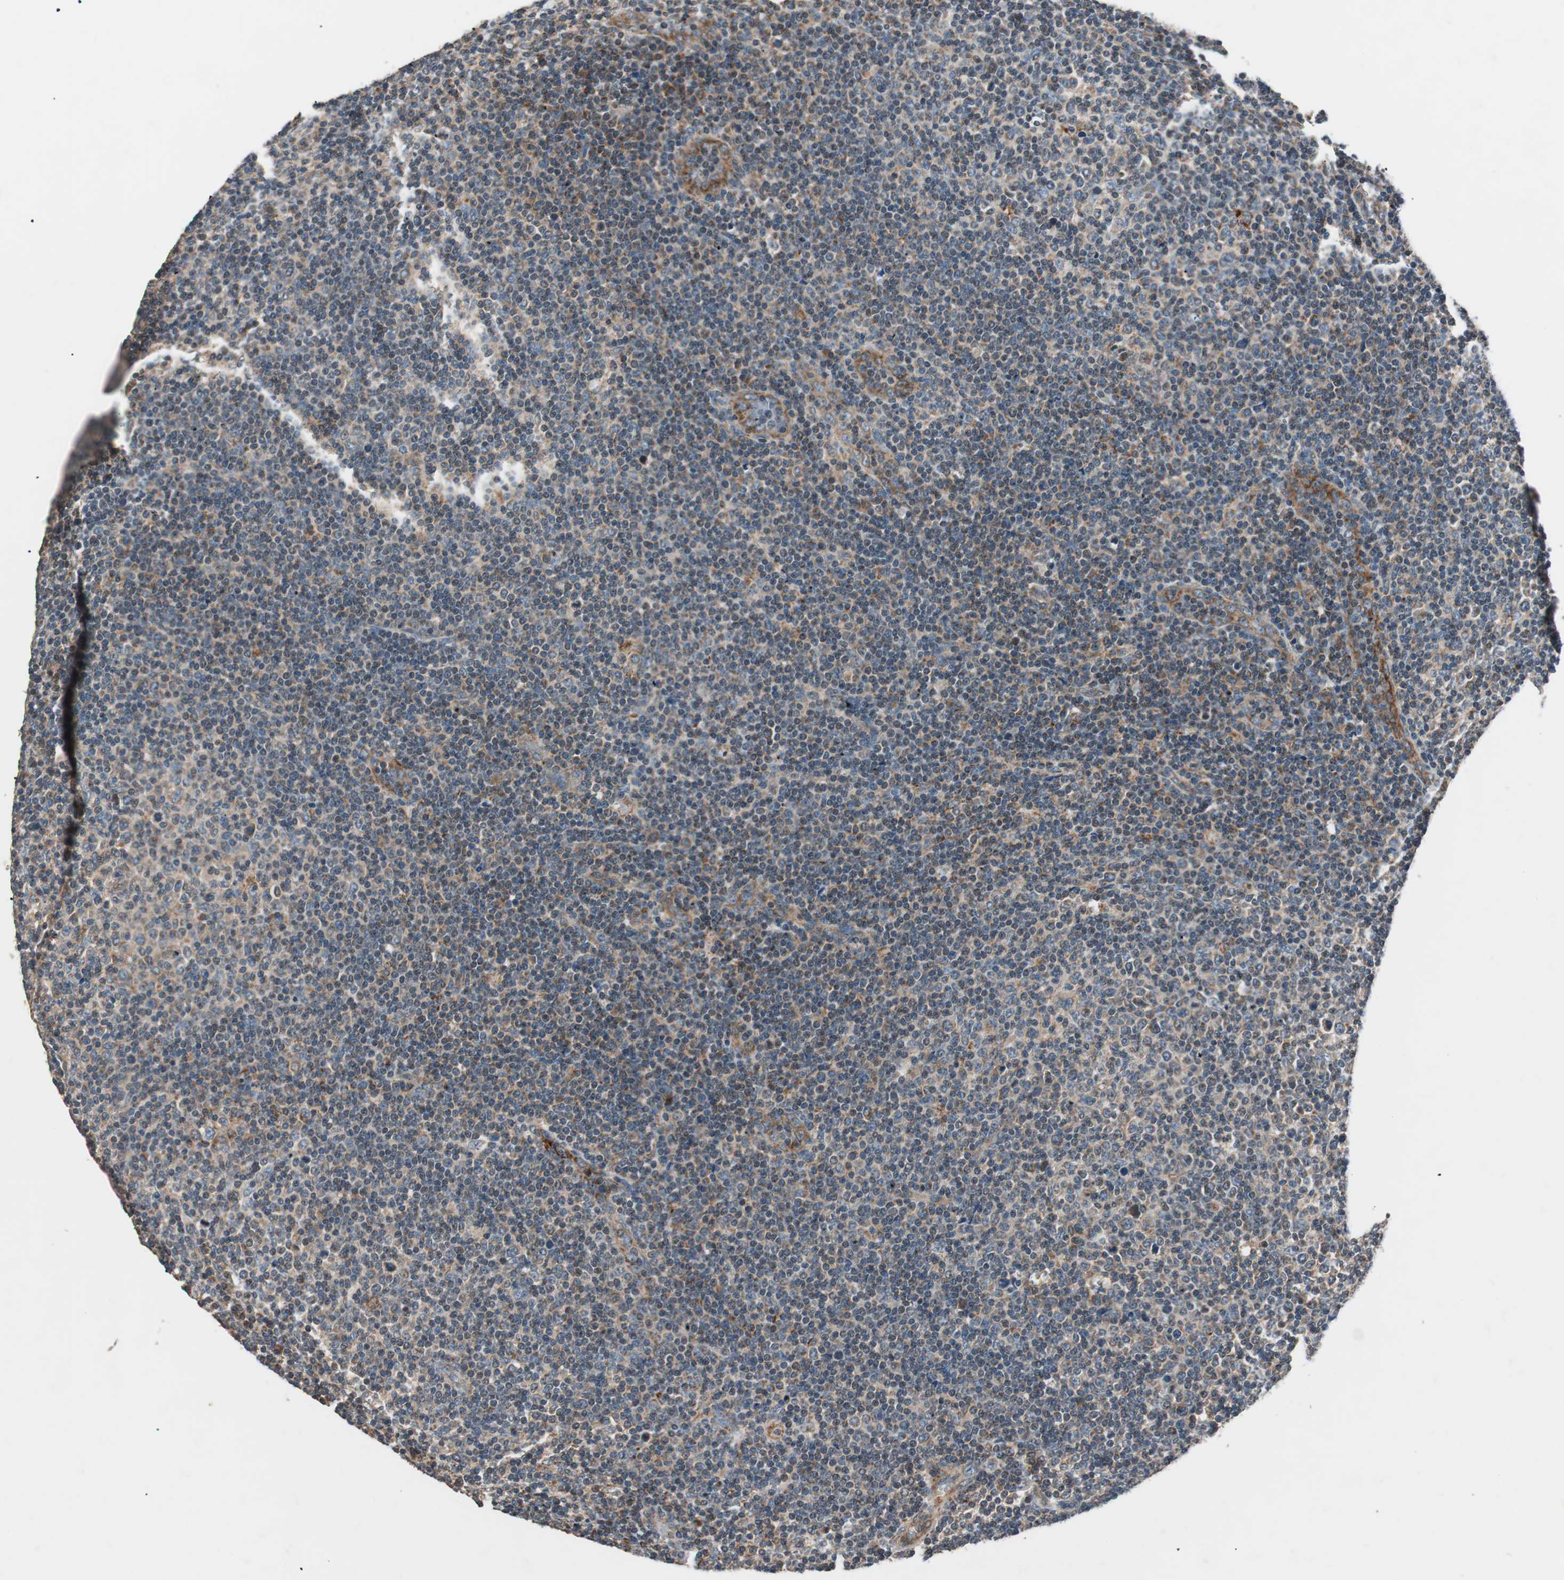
{"staining": {"intensity": "weak", "quantity": "25%-75%", "location": "cytoplasmic/membranous"}, "tissue": "lymphoma", "cell_type": "Tumor cells", "image_type": "cancer", "snomed": [{"axis": "morphology", "description": "Malignant lymphoma, non-Hodgkin's type, Low grade"}, {"axis": "topography", "description": "Lymph node"}], "caption": "Malignant lymphoma, non-Hodgkin's type (low-grade) stained with a protein marker exhibits weak staining in tumor cells.", "gene": "HPN", "patient": {"sex": "male", "age": 70}}